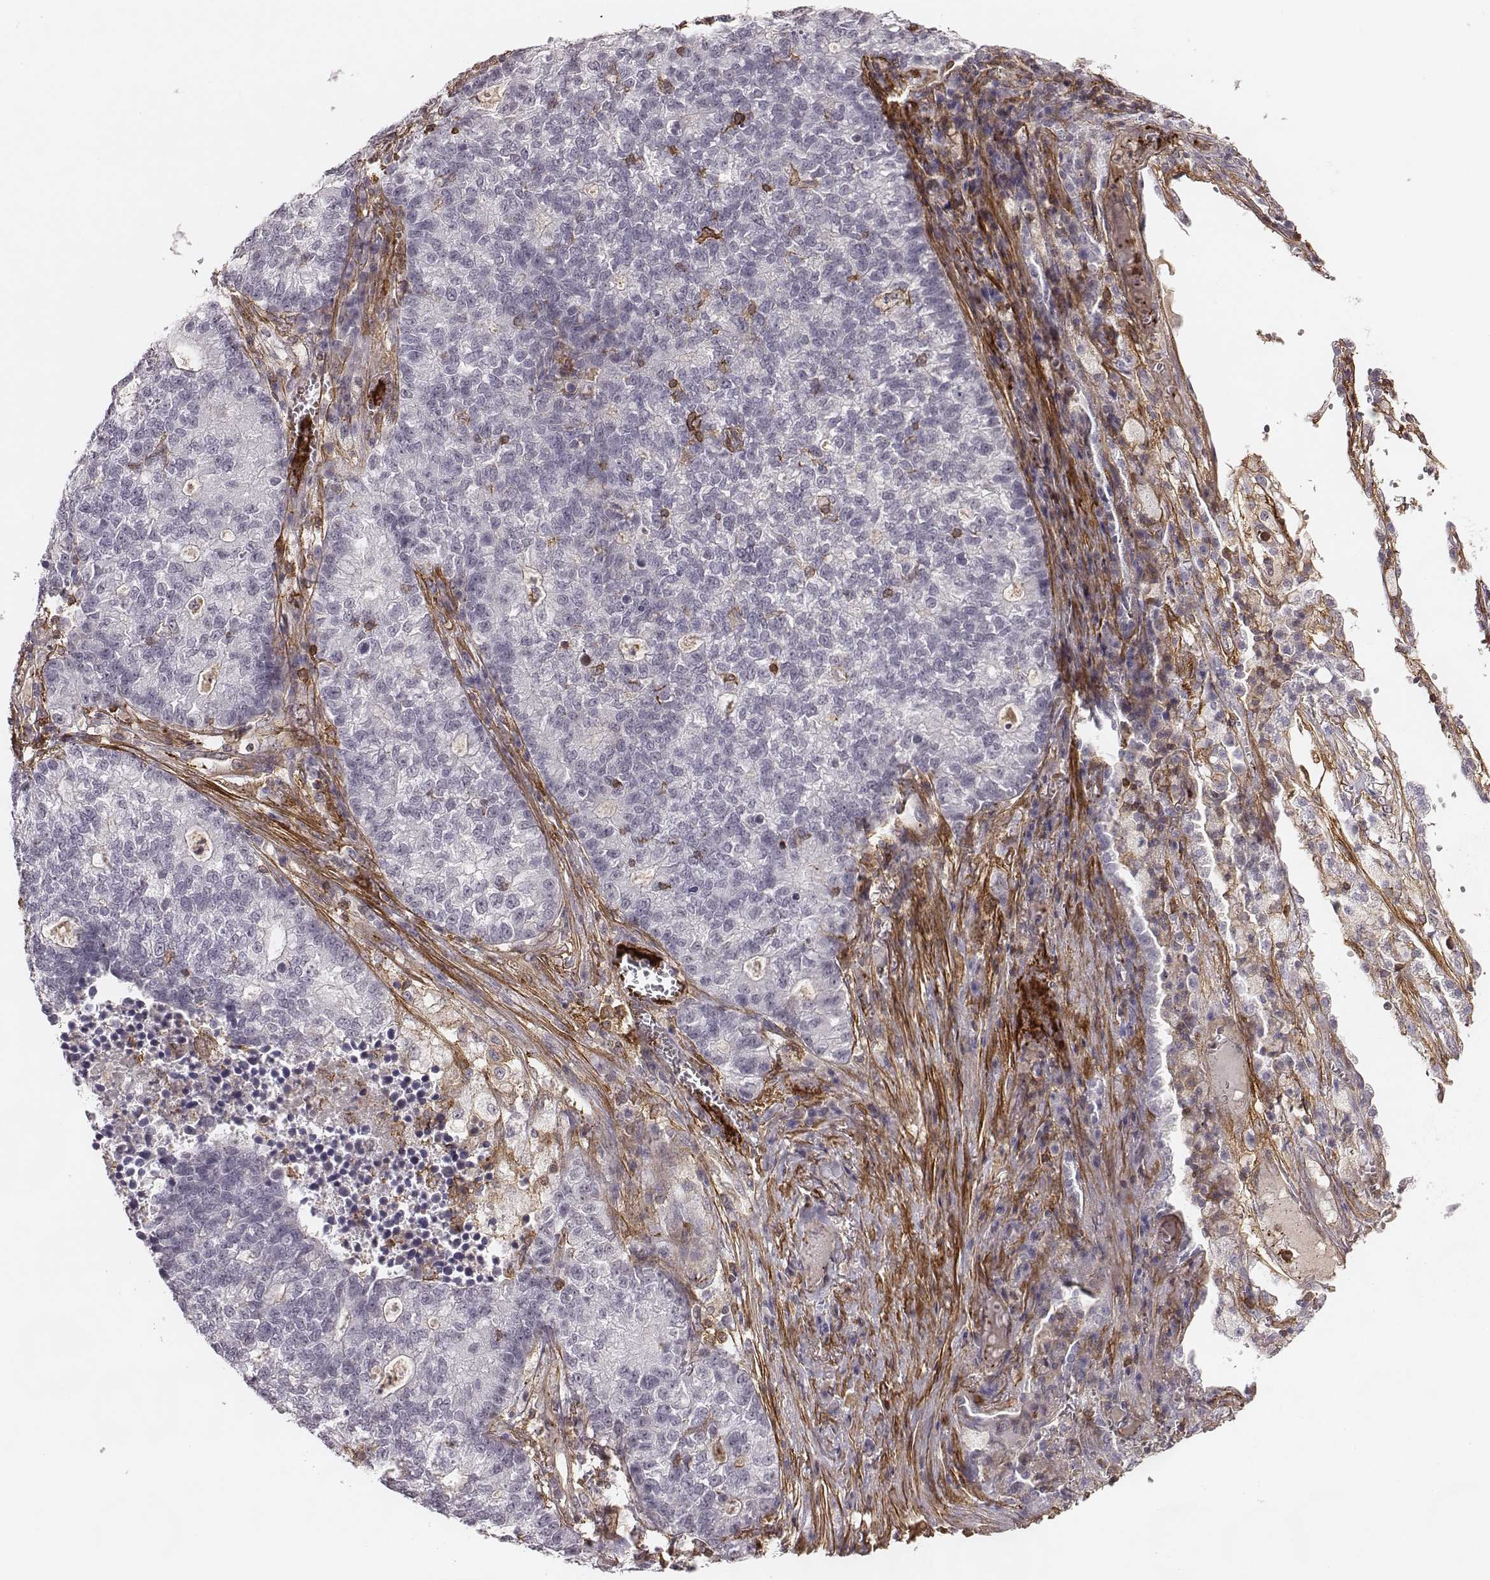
{"staining": {"intensity": "negative", "quantity": "none", "location": "none"}, "tissue": "lung cancer", "cell_type": "Tumor cells", "image_type": "cancer", "snomed": [{"axis": "morphology", "description": "Adenocarcinoma, NOS"}, {"axis": "topography", "description": "Lung"}], "caption": "Micrograph shows no protein positivity in tumor cells of lung cancer (adenocarcinoma) tissue. (Brightfield microscopy of DAB immunohistochemistry at high magnification).", "gene": "ZYX", "patient": {"sex": "male", "age": 57}}